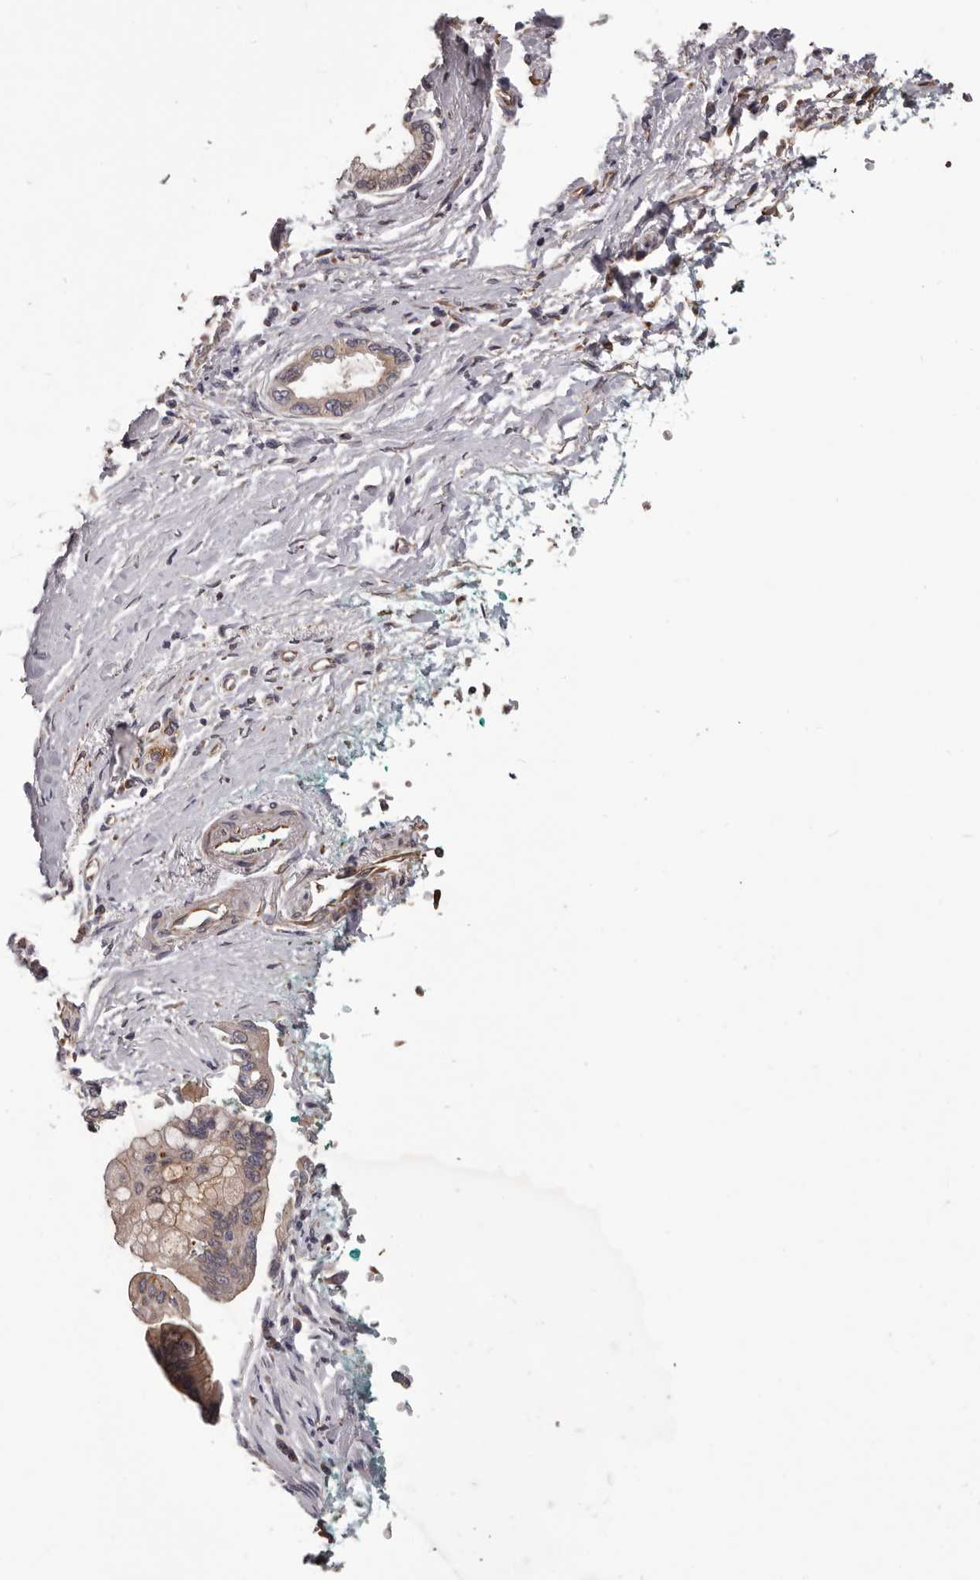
{"staining": {"intensity": "negative", "quantity": "none", "location": "none"}, "tissue": "pancreatic cancer", "cell_type": "Tumor cells", "image_type": "cancer", "snomed": [{"axis": "morphology", "description": "Adenocarcinoma, NOS"}, {"axis": "topography", "description": "Pancreas"}], "caption": "Human pancreatic adenocarcinoma stained for a protein using IHC shows no staining in tumor cells.", "gene": "CEP104", "patient": {"sex": "male", "age": 78}}